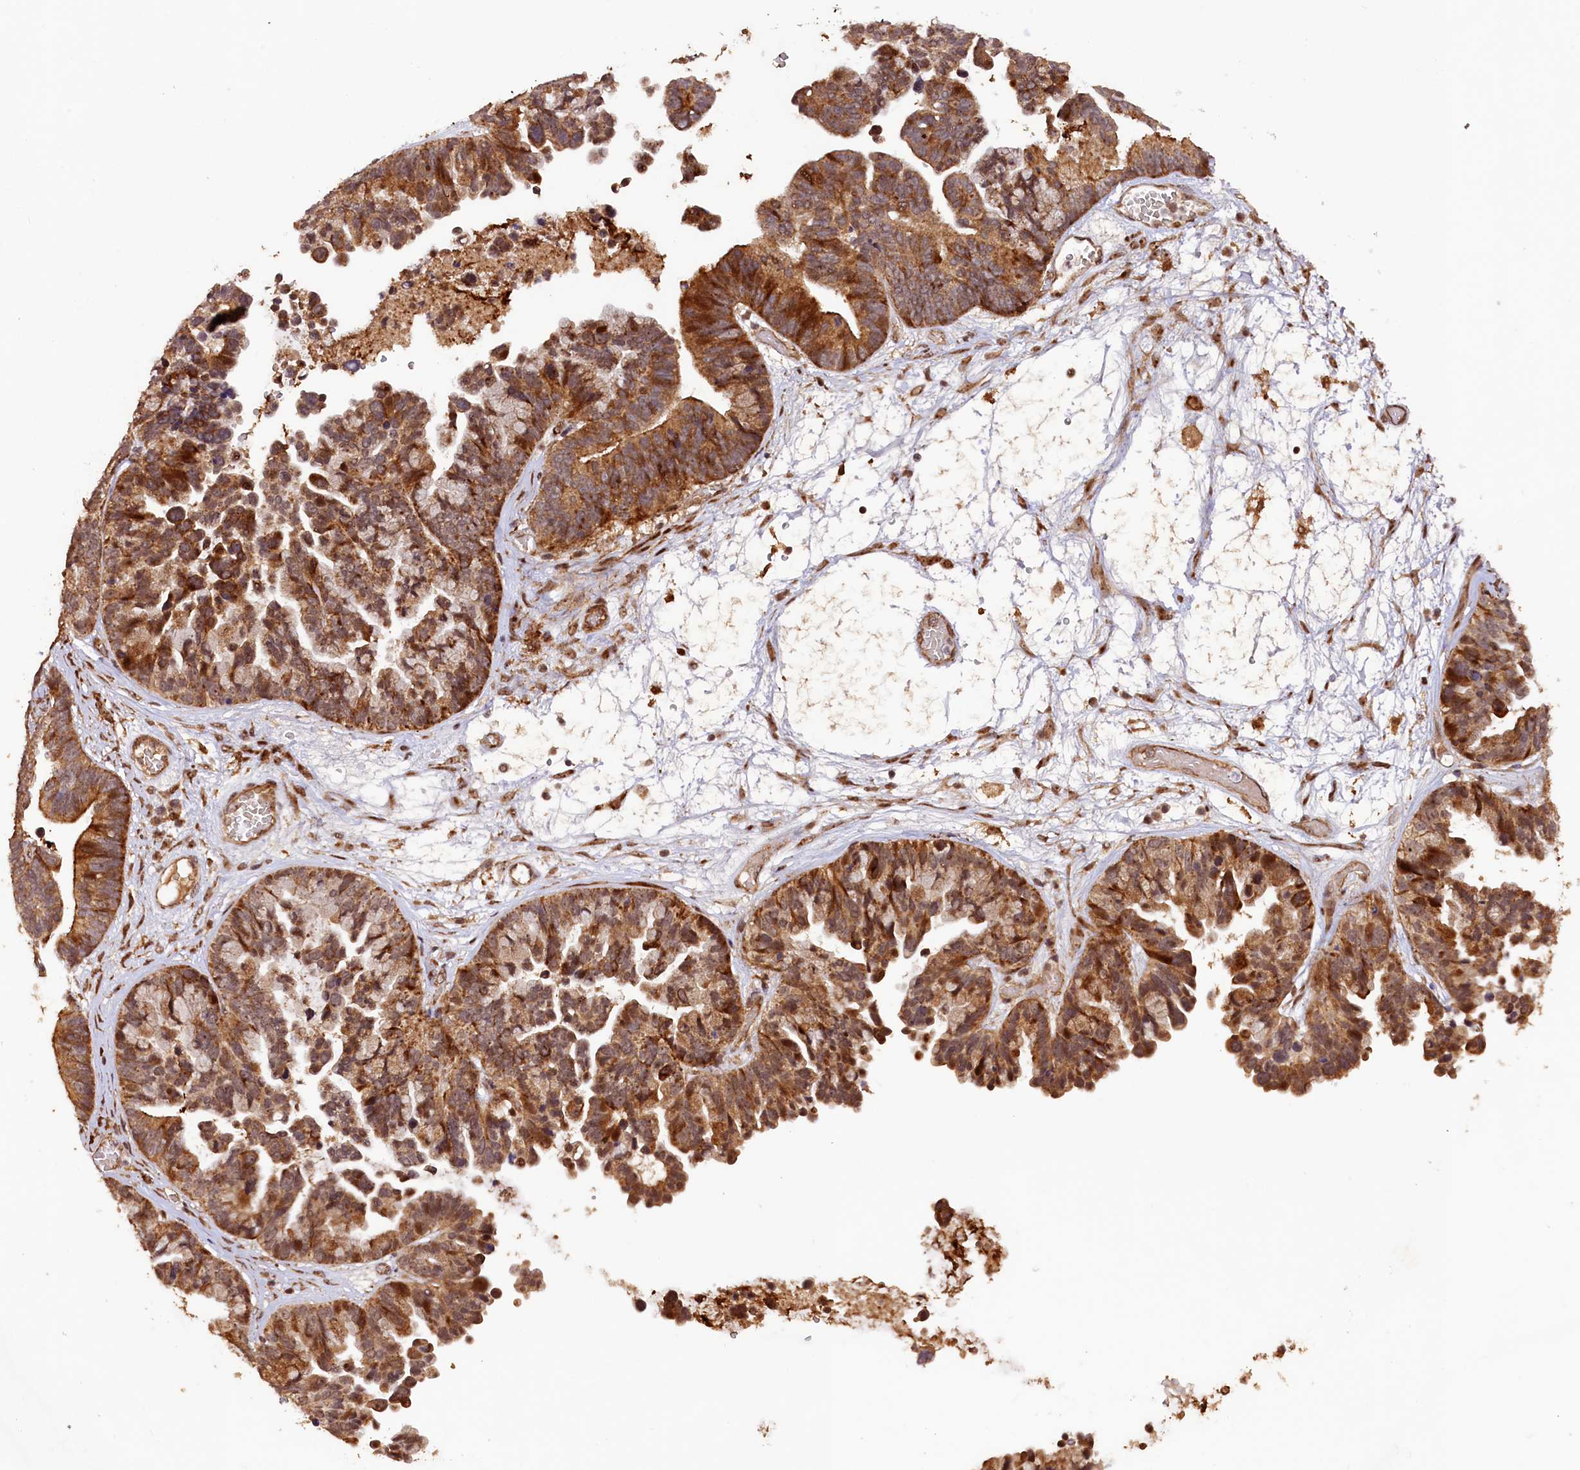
{"staining": {"intensity": "strong", "quantity": ">75%", "location": "cytoplasmic/membranous"}, "tissue": "ovarian cancer", "cell_type": "Tumor cells", "image_type": "cancer", "snomed": [{"axis": "morphology", "description": "Cystadenocarcinoma, serous, NOS"}, {"axis": "topography", "description": "Ovary"}], "caption": "Brown immunohistochemical staining in serous cystadenocarcinoma (ovarian) displays strong cytoplasmic/membranous expression in approximately >75% of tumor cells.", "gene": "SHPRH", "patient": {"sex": "female", "age": 56}}